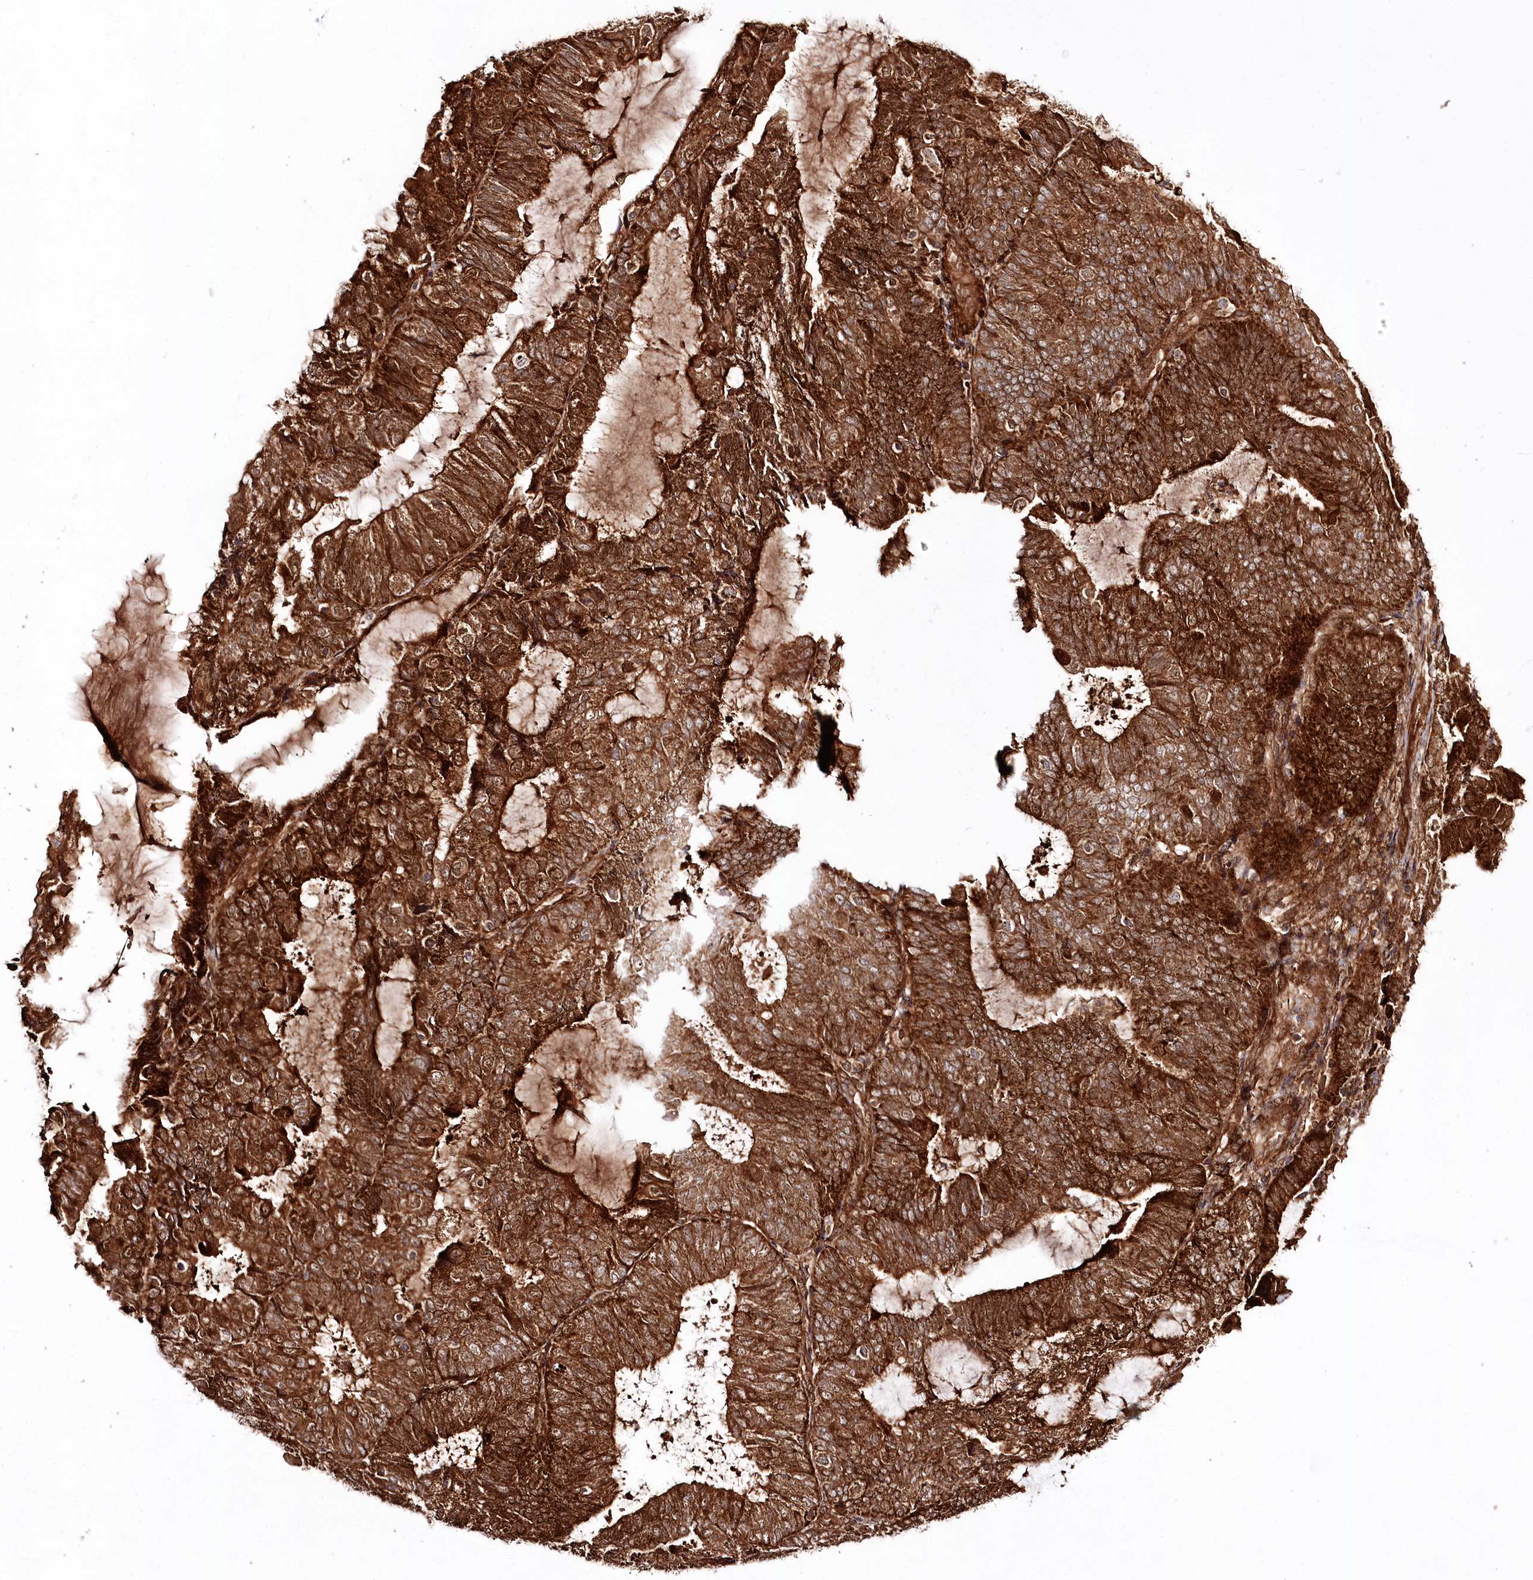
{"staining": {"intensity": "strong", "quantity": ">75%", "location": "cytoplasmic/membranous"}, "tissue": "endometrial cancer", "cell_type": "Tumor cells", "image_type": "cancer", "snomed": [{"axis": "morphology", "description": "Adenocarcinoma, NOS"}, {"axis": "topography", "description": "Endometrium"}], "caption": "A histopathology image showing strong cytoplasmic/membranous expression in about >75% of tumor cells in endometrial cancer, as visualized by brown immunohistochemical staining.", "gene": "REXO2", "patient": {"sex": "female", "age": 81}}